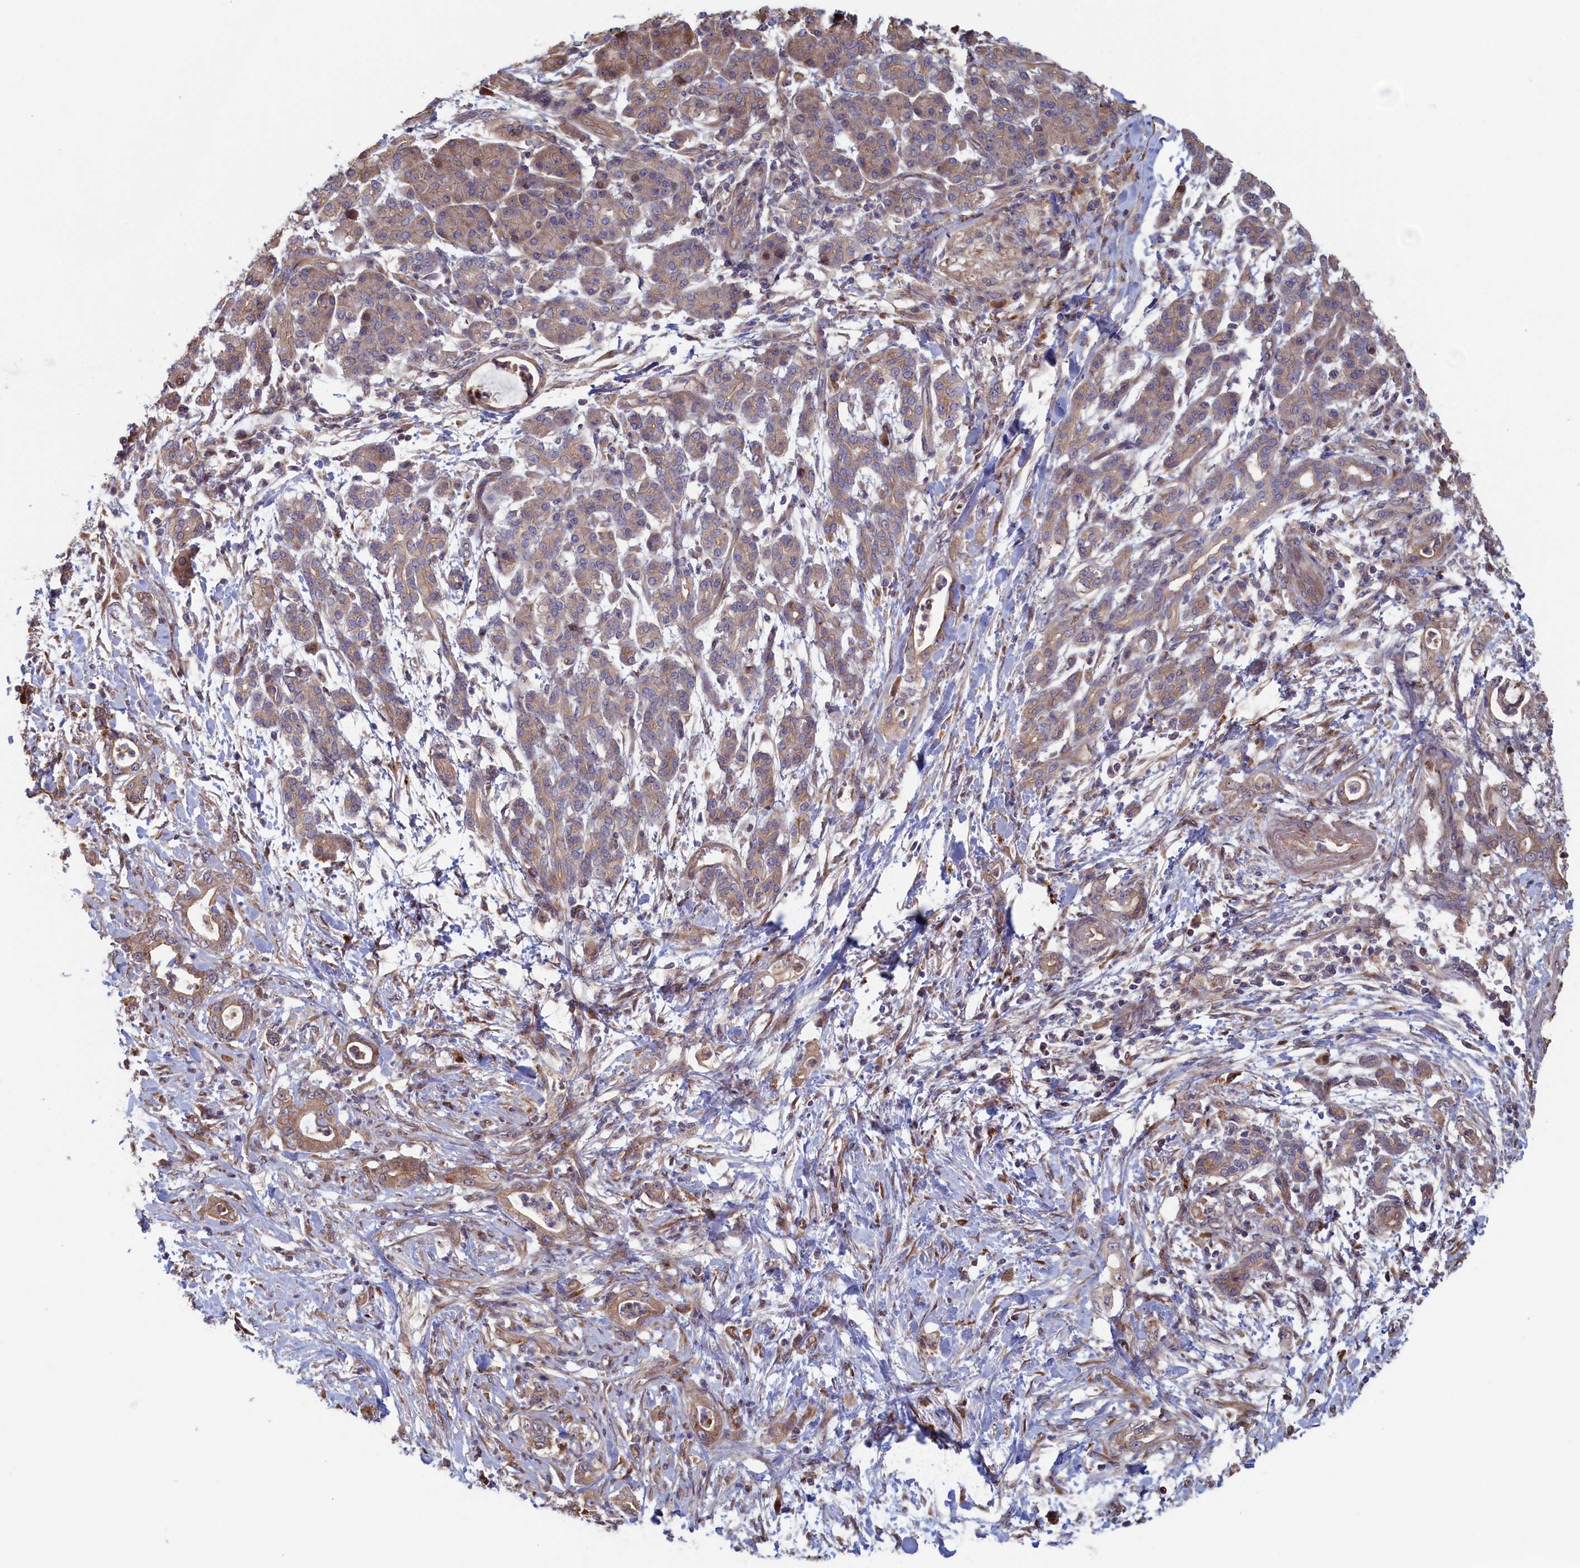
{"staining": {"intensity": "weak", "quantity": ">75%", "location": "cytoplasmic/membranous"}, "tissue": "pancreatic cancer", "cell_type": "Tumor cells", "image_type": "cancer", "snomed": [{"axis": "morphology", "description": "Normal tissue, NOS"}, {"axis": "morphology", "description": "Adenocarcinoma, NOS"}, {"axis": "topography", "description": "Pancreas"}], "caption": "Tumor cells exhibit low levels of weak cytoplasmic/membranous staining in about >75% of cells in human pancreatic cancer.", "gene": "RILPL1", "patient": {"sex": "female", "age": 55}}